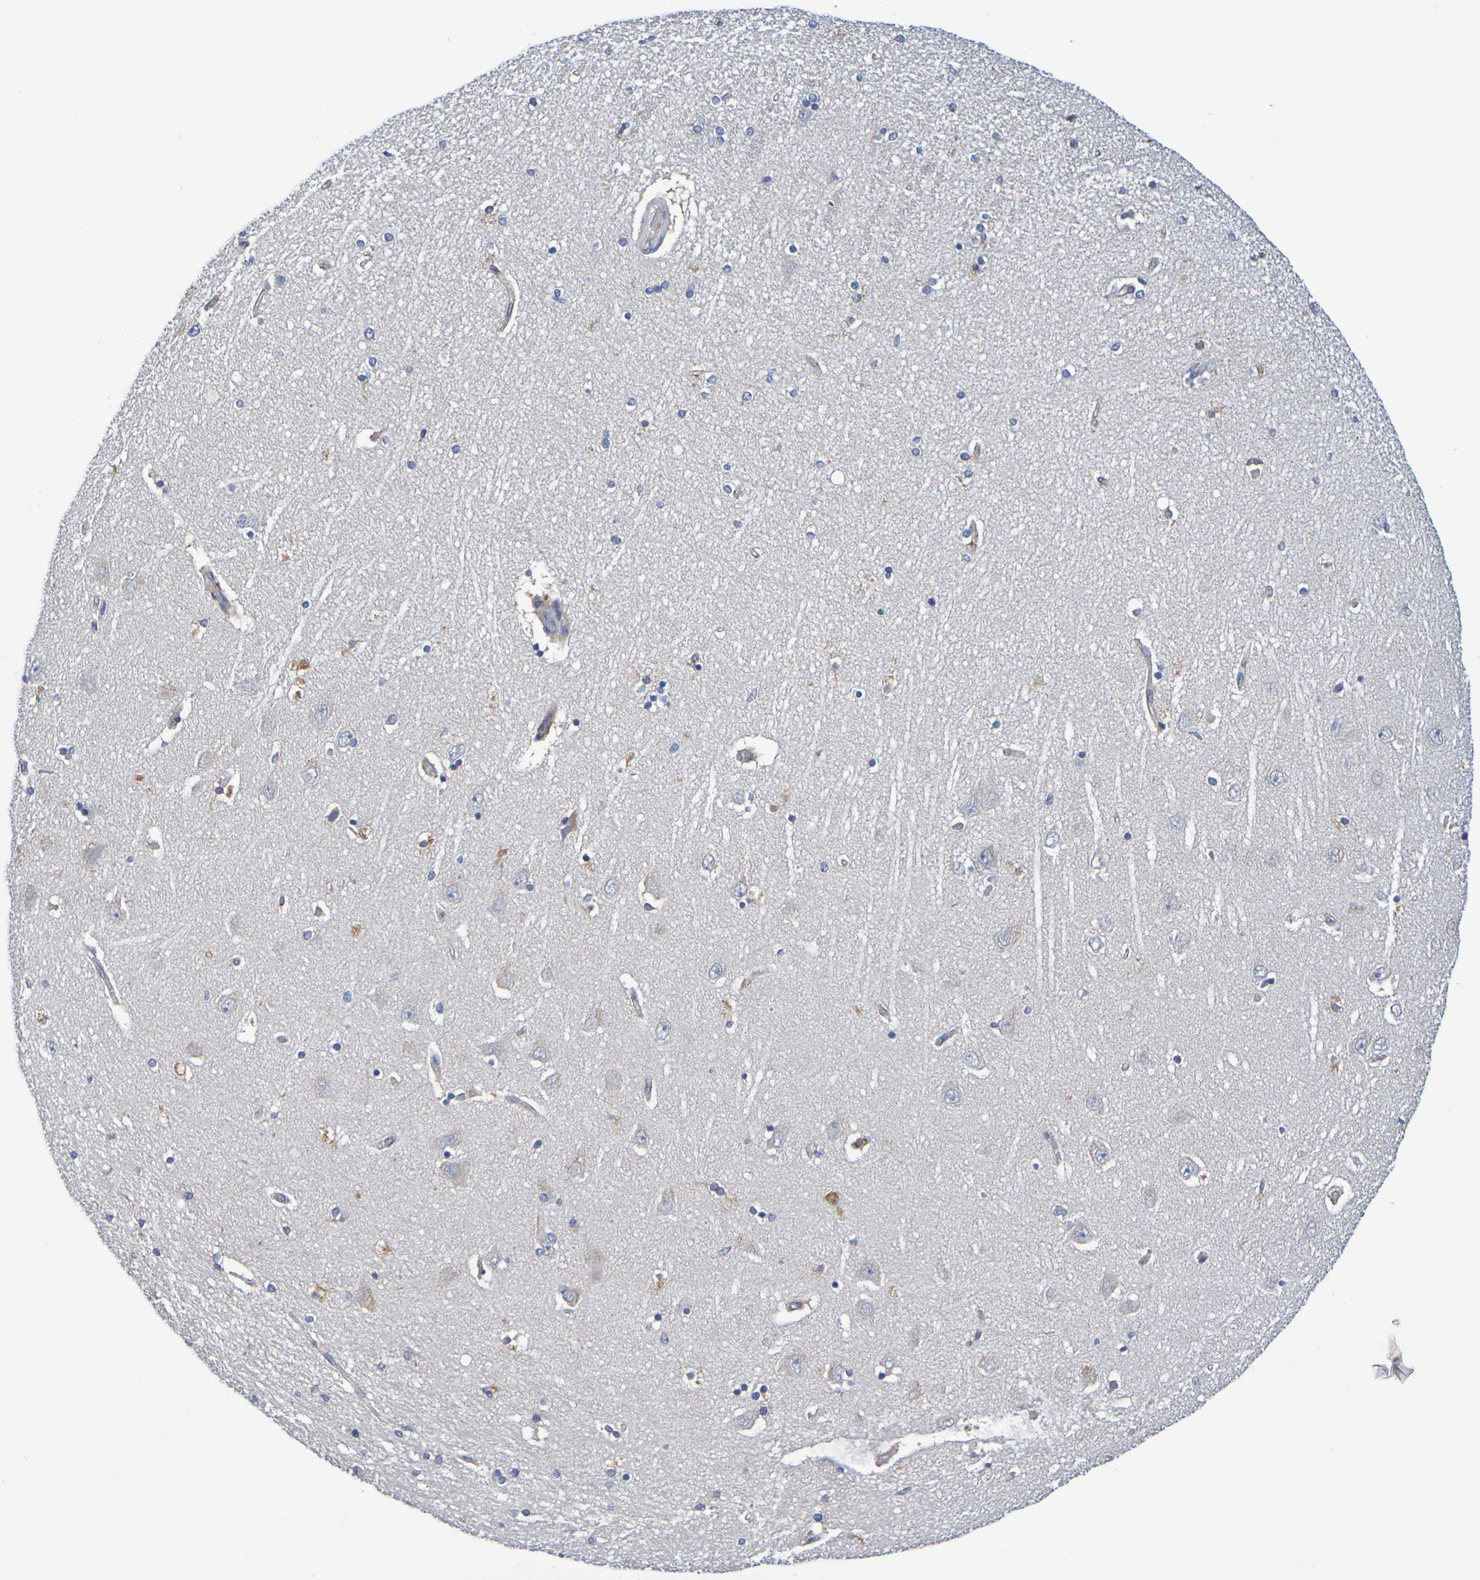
{"staining": {"intensity": "moderate", "quantity": "<25%", "location": "cytoplasmic/membranous"}, "tissue": "hippocampus", "cell_type": "Glial cells", "image_type": "normal", "snomed": [{"axis": "morphology", "description": "Normal tissue, NOS"}, {"axis": "topography", "description": "Hippocampus"}], "caption": "DAB immunohistochemical staining of unremarkable human hippocampus exhibits moderate cytoplasmic/membranous protein staining in about <25% of glial cells. (DAB (3,3'-diaminobenzidine) IHC, brown staining for protein, blue staining for nuclei).", "gene": "SDC4", "patient": {"sex": "female", "age": 54}}